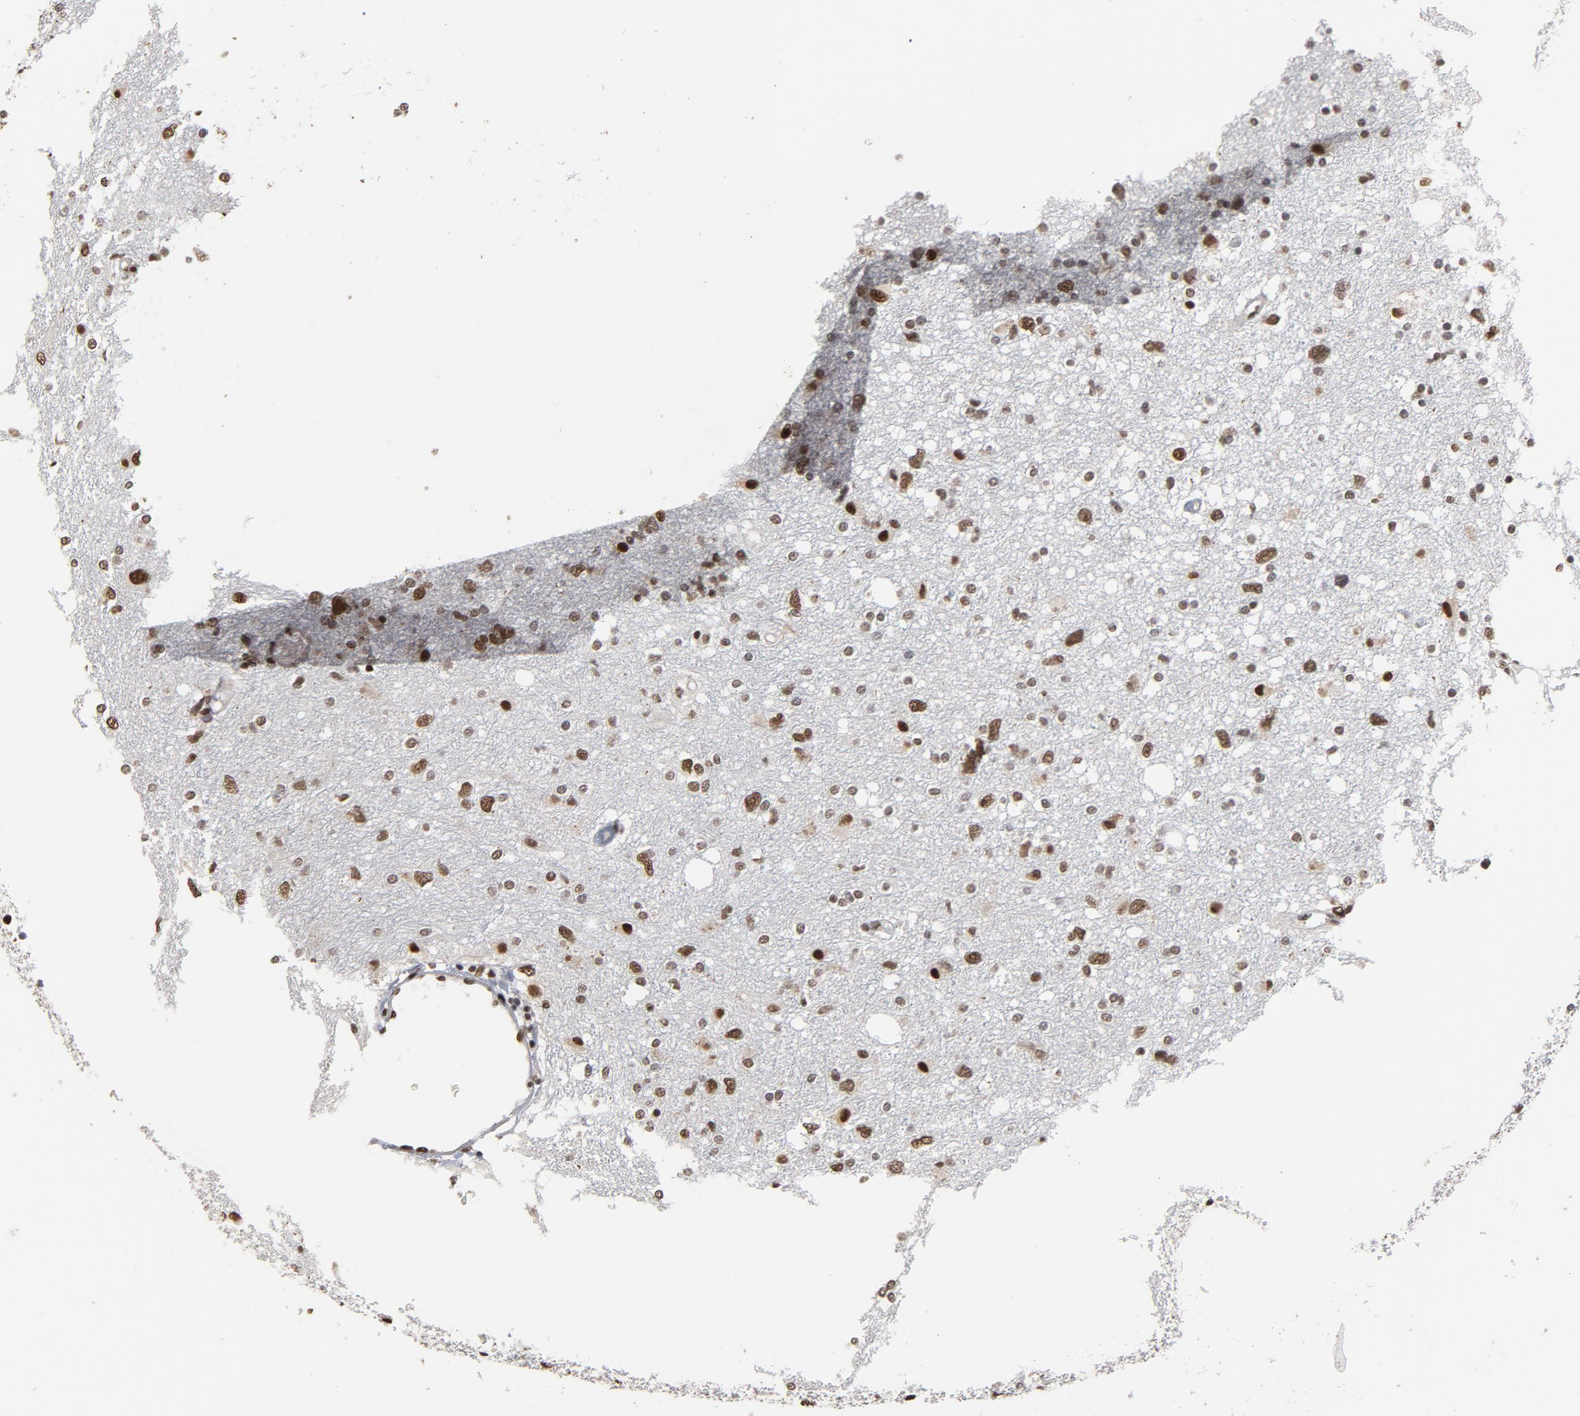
{"staining": {"intensity": "moderate", "quantity": ">75%", "location": "nuclear"}, "tissue": "glioma", "cell_type": "Tumor cells", "image_type": "cancer", "snomed": [{"axis": "morphology", "description": "Glioma, malignant, High grade"}, {"axis": "topography", "description": "Brain"}], "caption": "An immunohistochemistry (IHC) histopathology image of tumor tissue is shown. Protein staining in brown shows moderate nuclear positivity in high-grade glioma (malignant) within tumor cells.", "gene": "MRE11", "patient": {"sex": "female", "age": 59}}